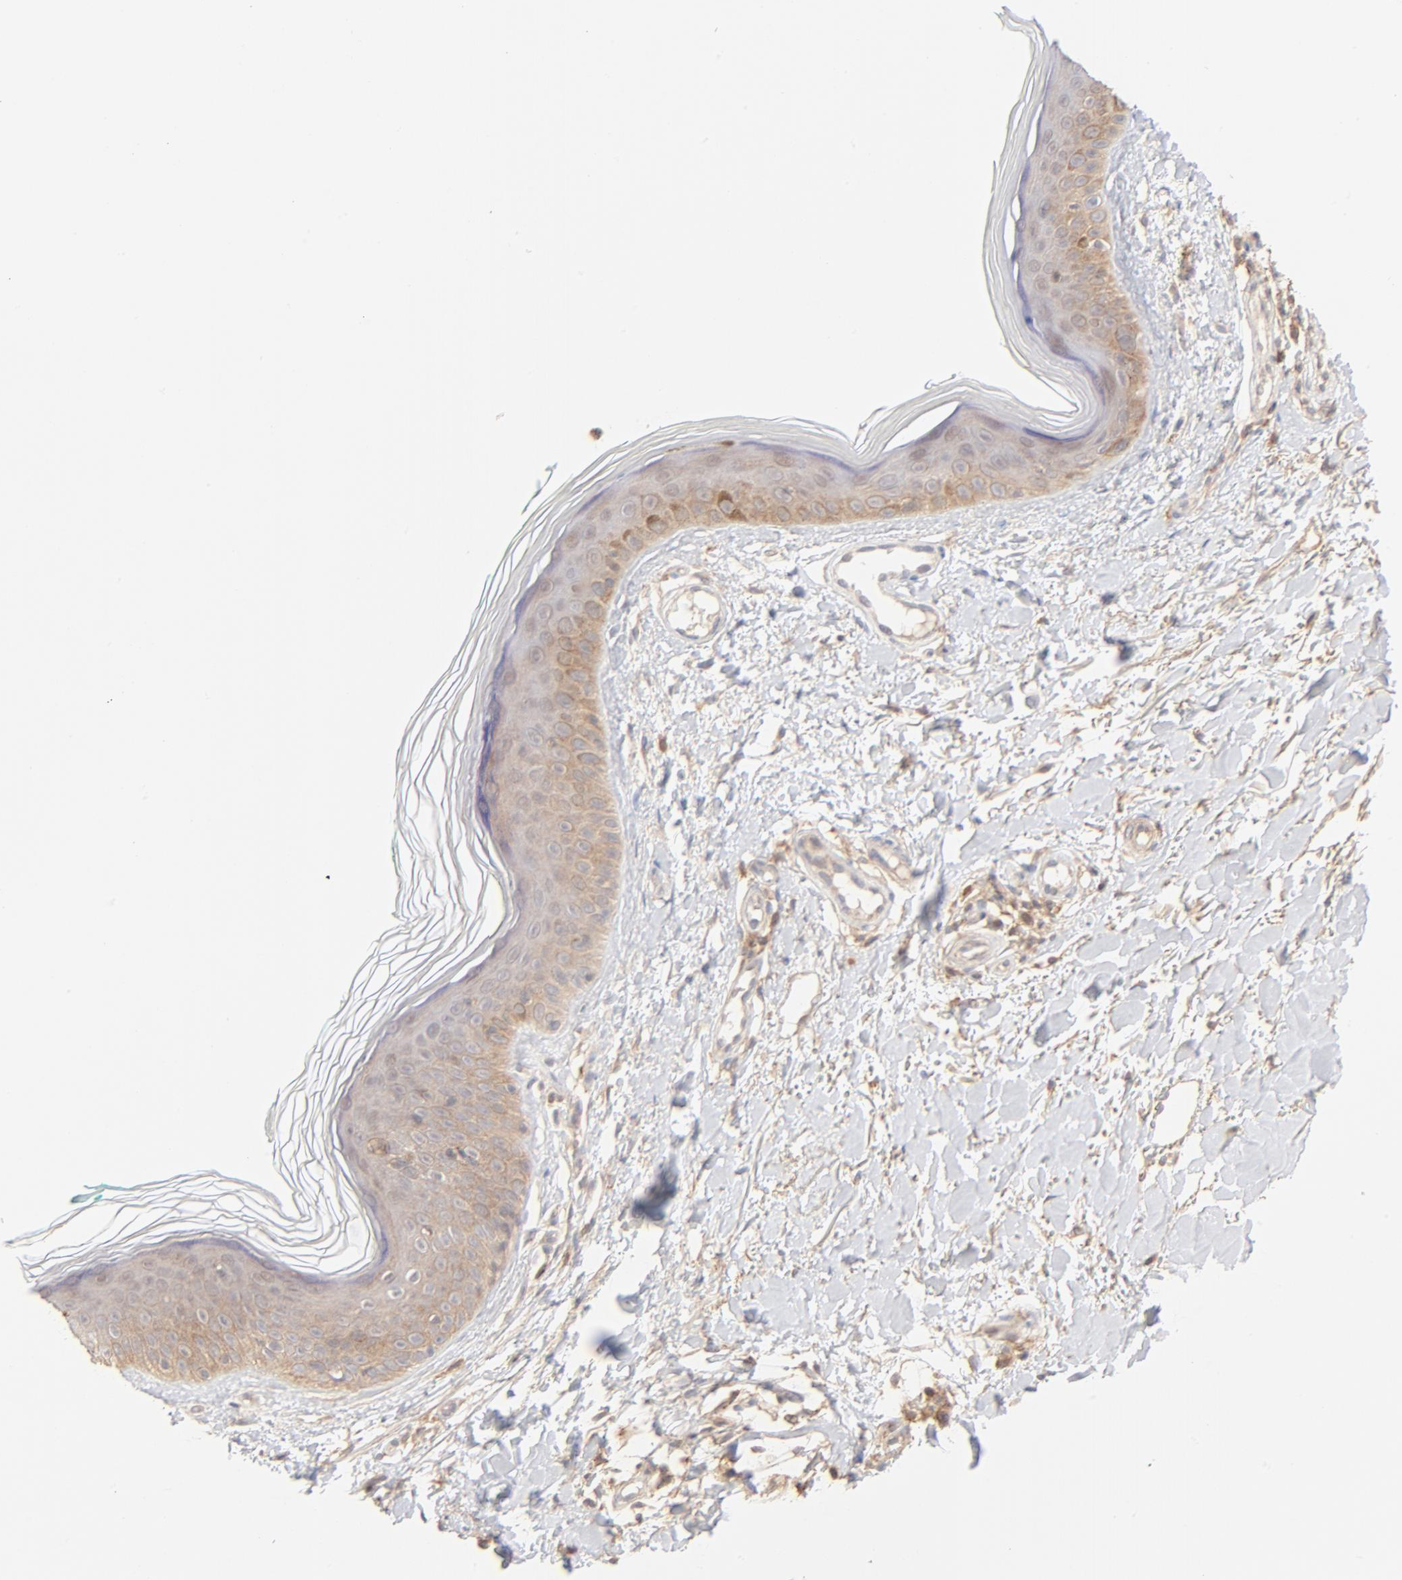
{"staining": {"intensity": "weak", "quantity": ">75%", "location": "cytoplasmic/membranous"}, "tissue": "skin", "cell_type": "Fibroblasts", "image_type": "normal", "snomed": [{"axis": "morphology", "description": "Normal tissue, NOS"}, {"axis": "topography", "description": "Skin"}], "caption": "Immunohistochemical staining of unremarkable skin exhibits weak cytoplasmic/membranous protein positivity in approximately >75% of fibroblasts.", "gene": "CSPG4", "patient": {"sex": "male", "age": 71}}